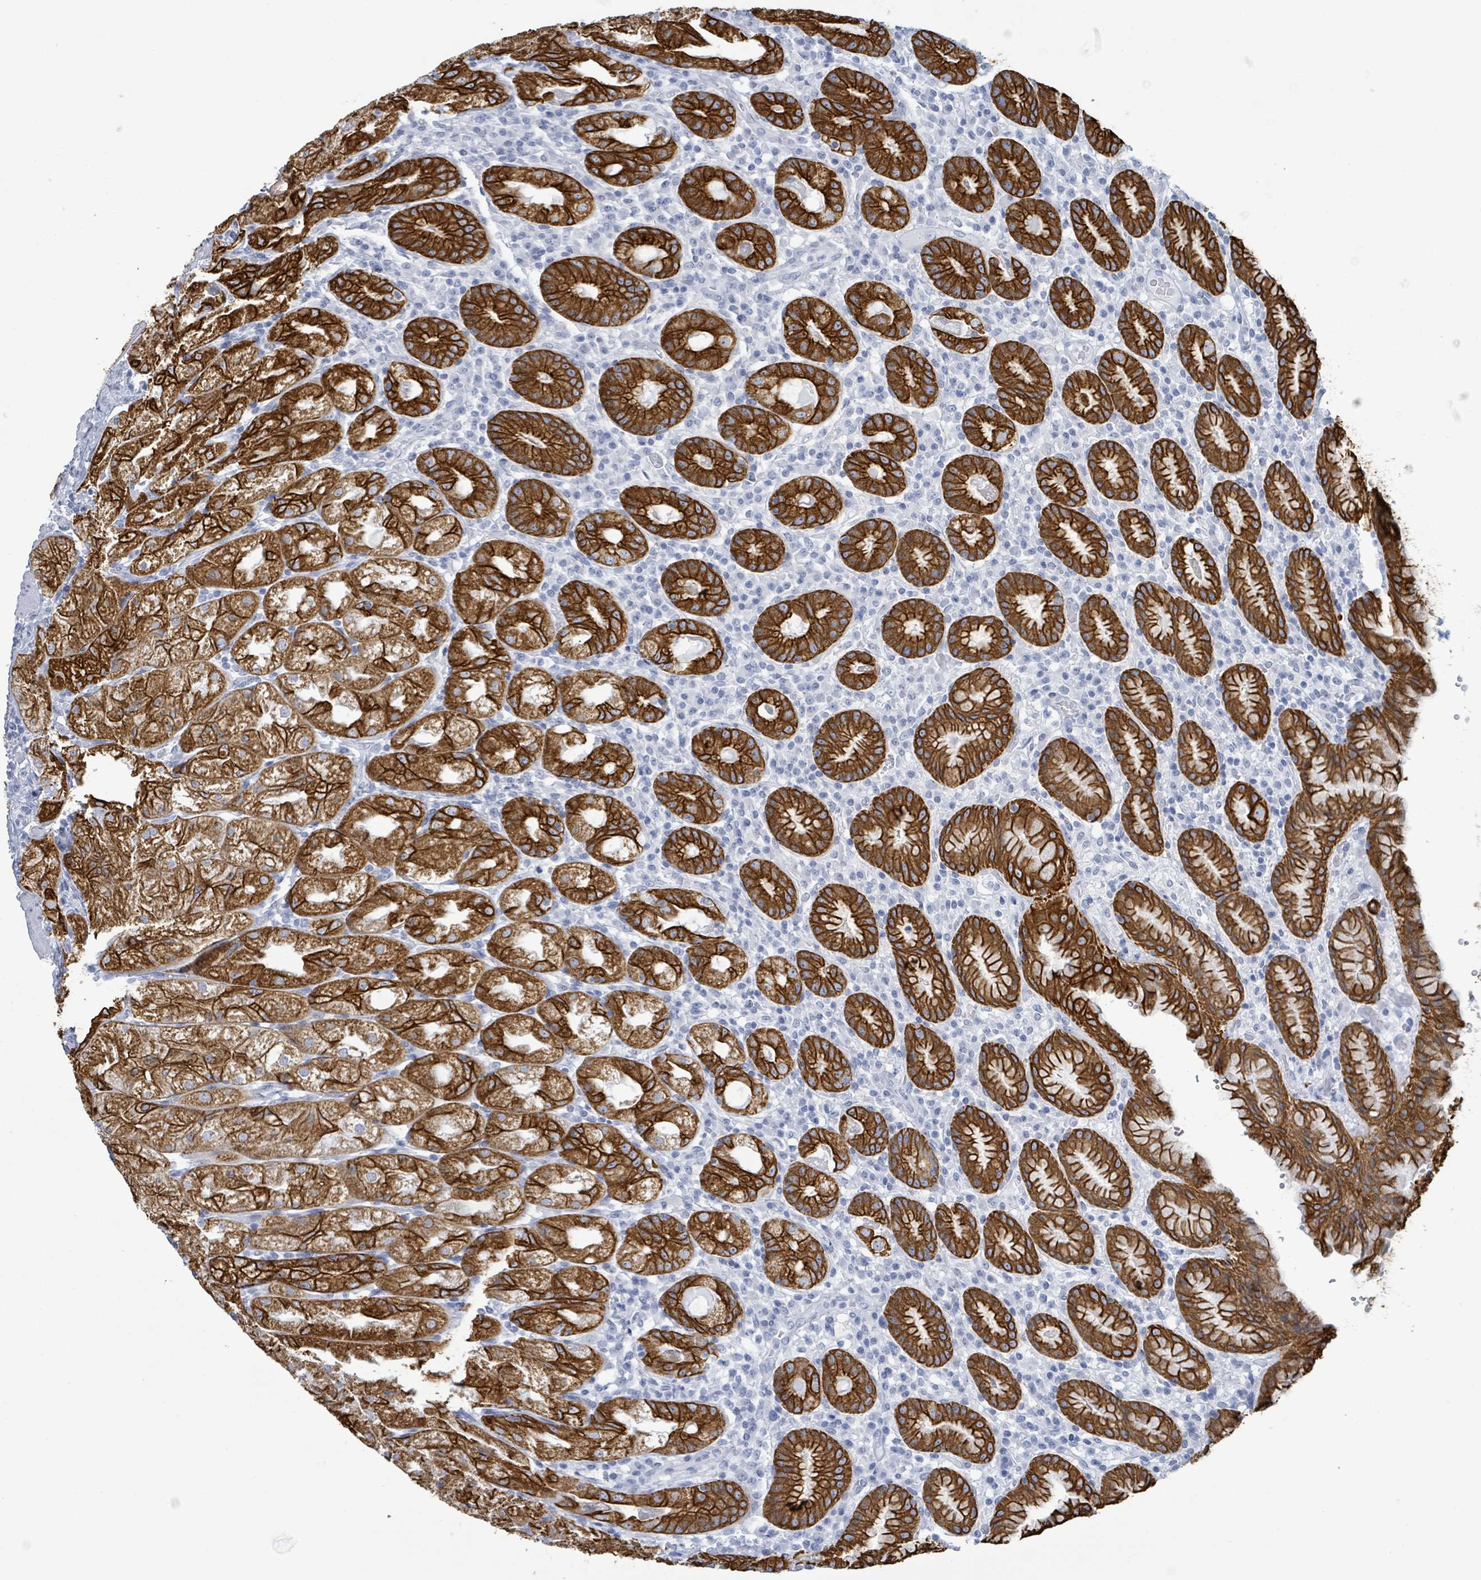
{"staining": {"intensity": "strong", "quantity": ">75%", "location": "cytoplasmic/membranous"}, "tissue": "stomach", "cell_type": "Glandular cells", "image_type": "normal", "snomed": [{"axis": "morphology", "description": "Normal tissue, NOS"}, {"axis": "topography", "description": "Stomach, upper"}], "caption": "About >75% of glandular cells in benign stomach demonstrate strong cytoplasmic/membranous protein positivity as visualized by brown immunohistochemical staining.", "gene": "KRT8", "patient": {"sex": "male", "age": 52}}